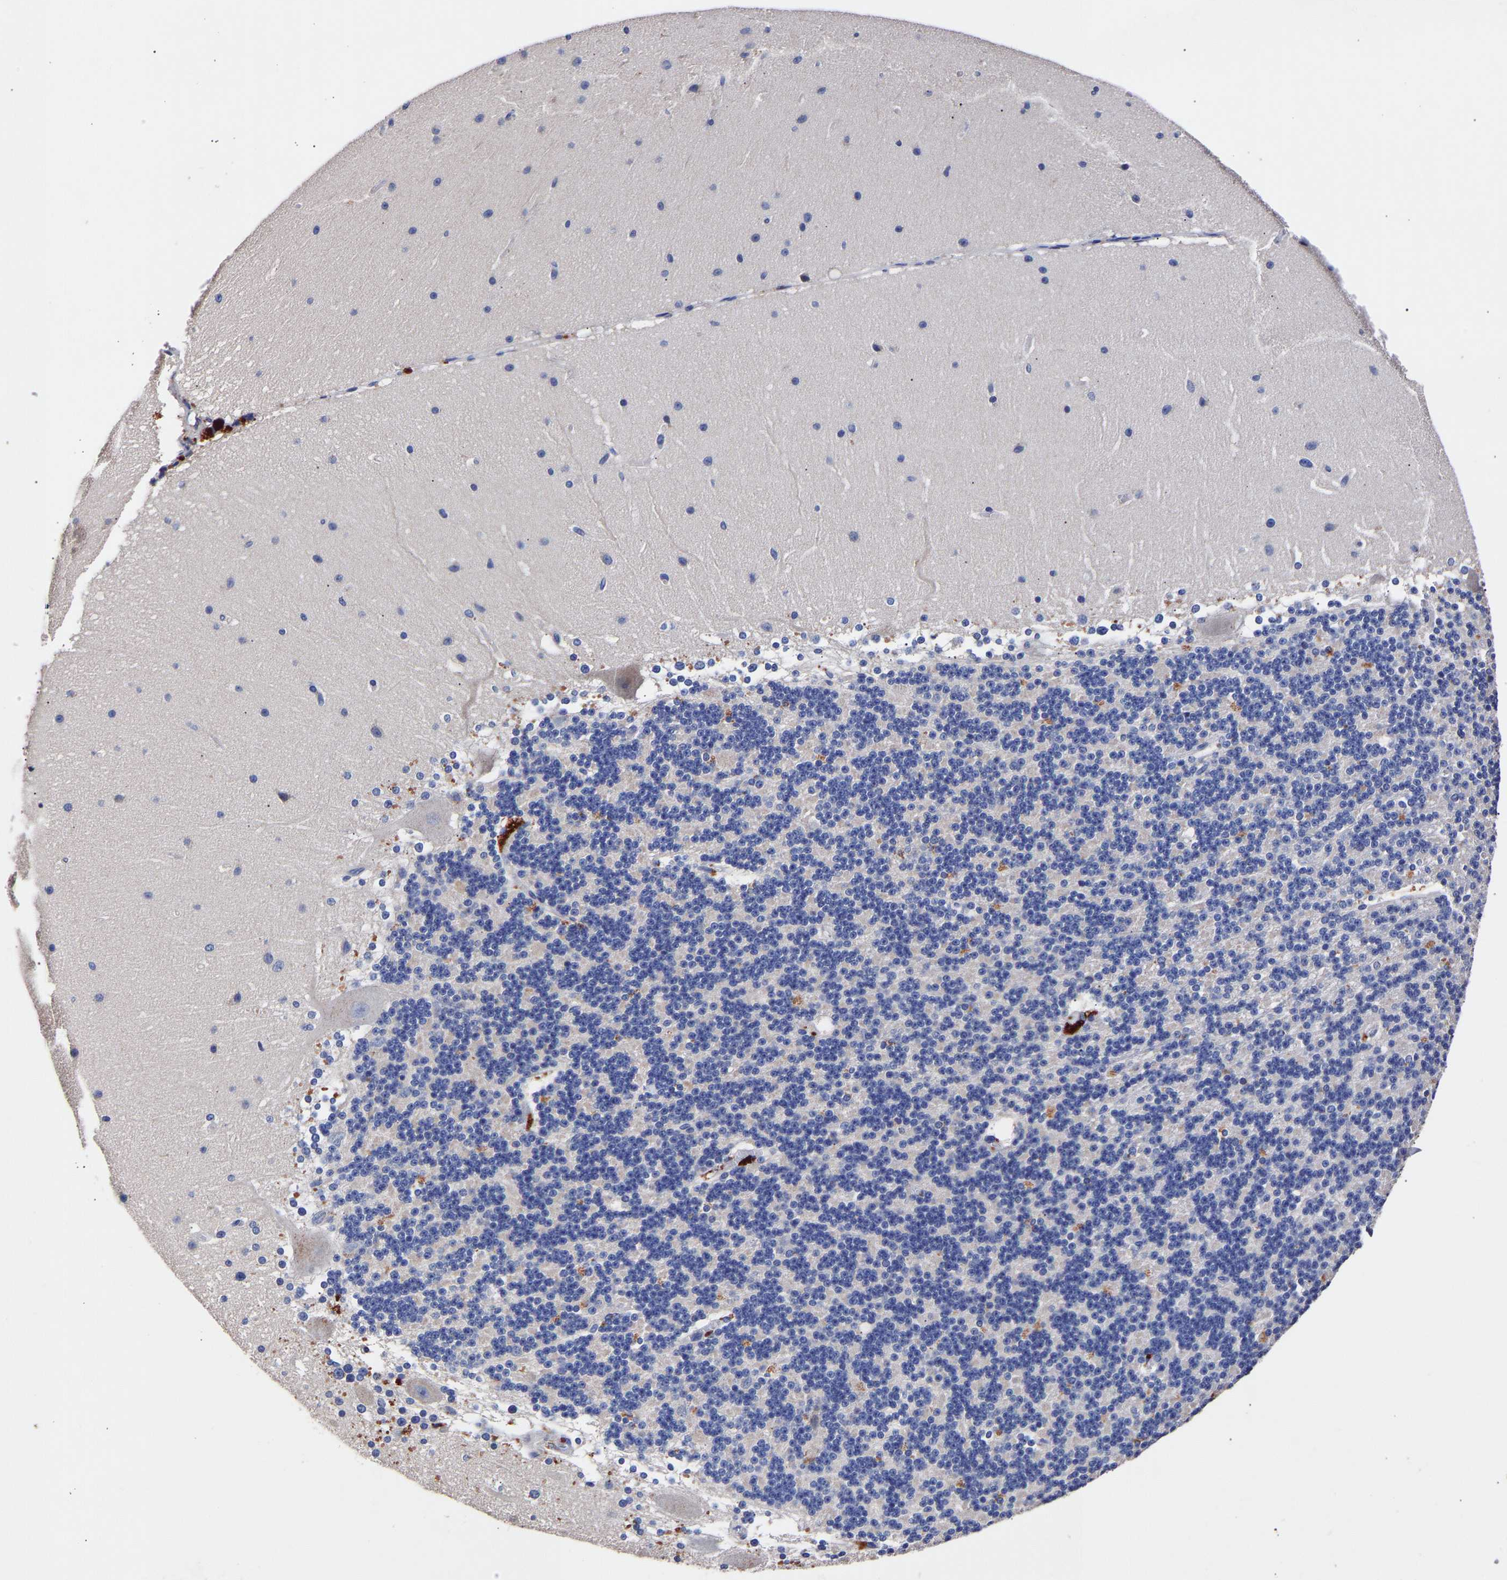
{"staining": {"intensity": "negative", "quantity": "none", "location": "none"}, "tissue": "cerebellum", "cell_type": "Cells in granular layer", "image_type": "normal", "snomed": [{"axis": "morphology", "description": "Normal tissue, NOS"}, {"axis": "topography", "description": "Cerebellum"}], "caption": "IHC image of unremarkable cerebellum: cerebellum stained with DAB demonstrates no significant protein expression in cells in granular layer.", "gene": "SEM1", "patient": {"sex": "female", "age": 19}}